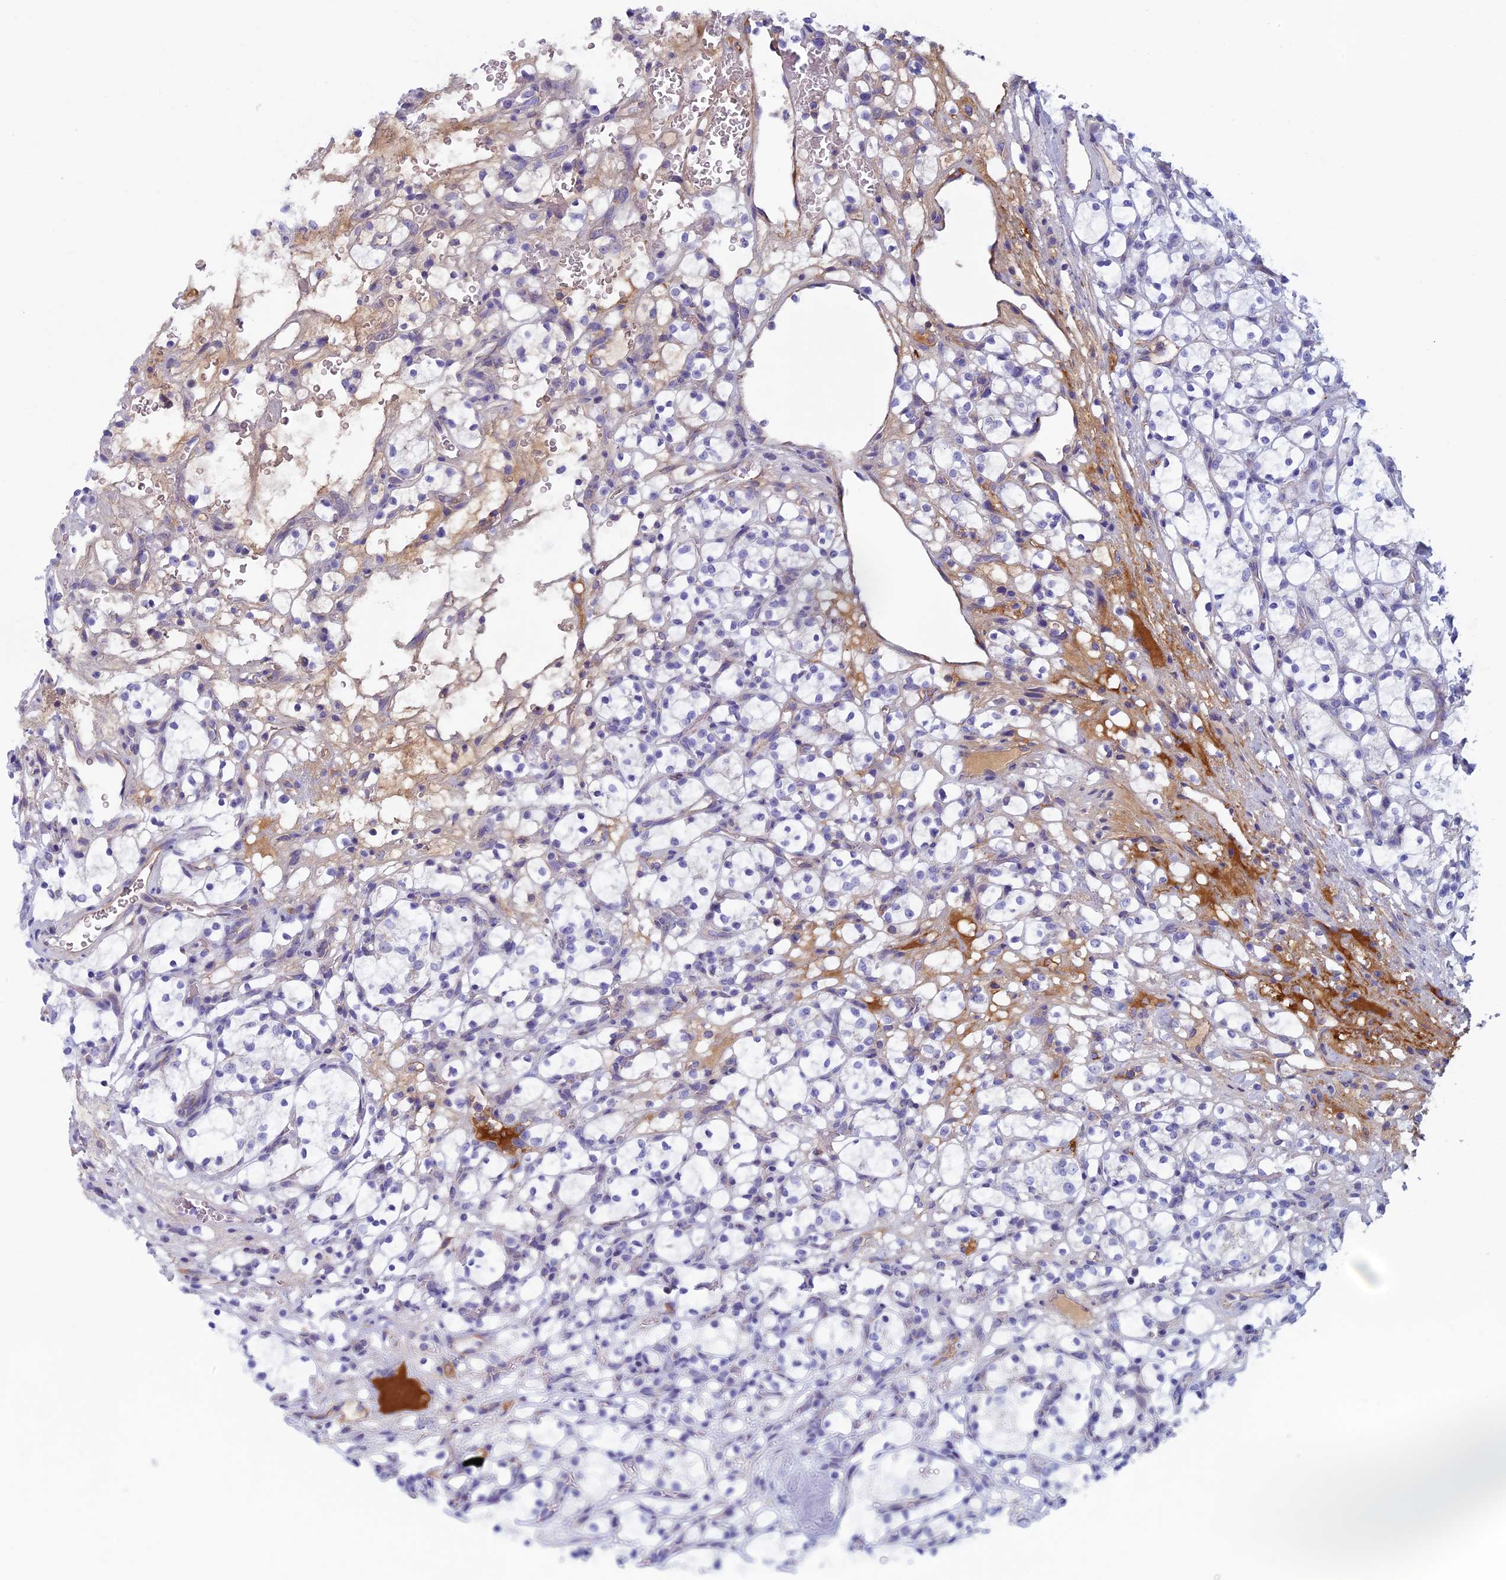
{"staining": {"intensity": "negative", "quantity": "none", "location": "none"}, "tissue": "renal cancer", "cell_type": "Tumor cells", "image_type": "cancer", "snomed": [{"axis": "morphology", "description": "Adenocarcinoma, NOS"}, {"axis": "topography", "description": "Kidney"}], "caption": "An image of adenocarcinoma (renal) stained for a protein shows no brown staining in tumor cells.", "gene": "NDUFB9", "patient": {"sex": "female", "age": 69}}